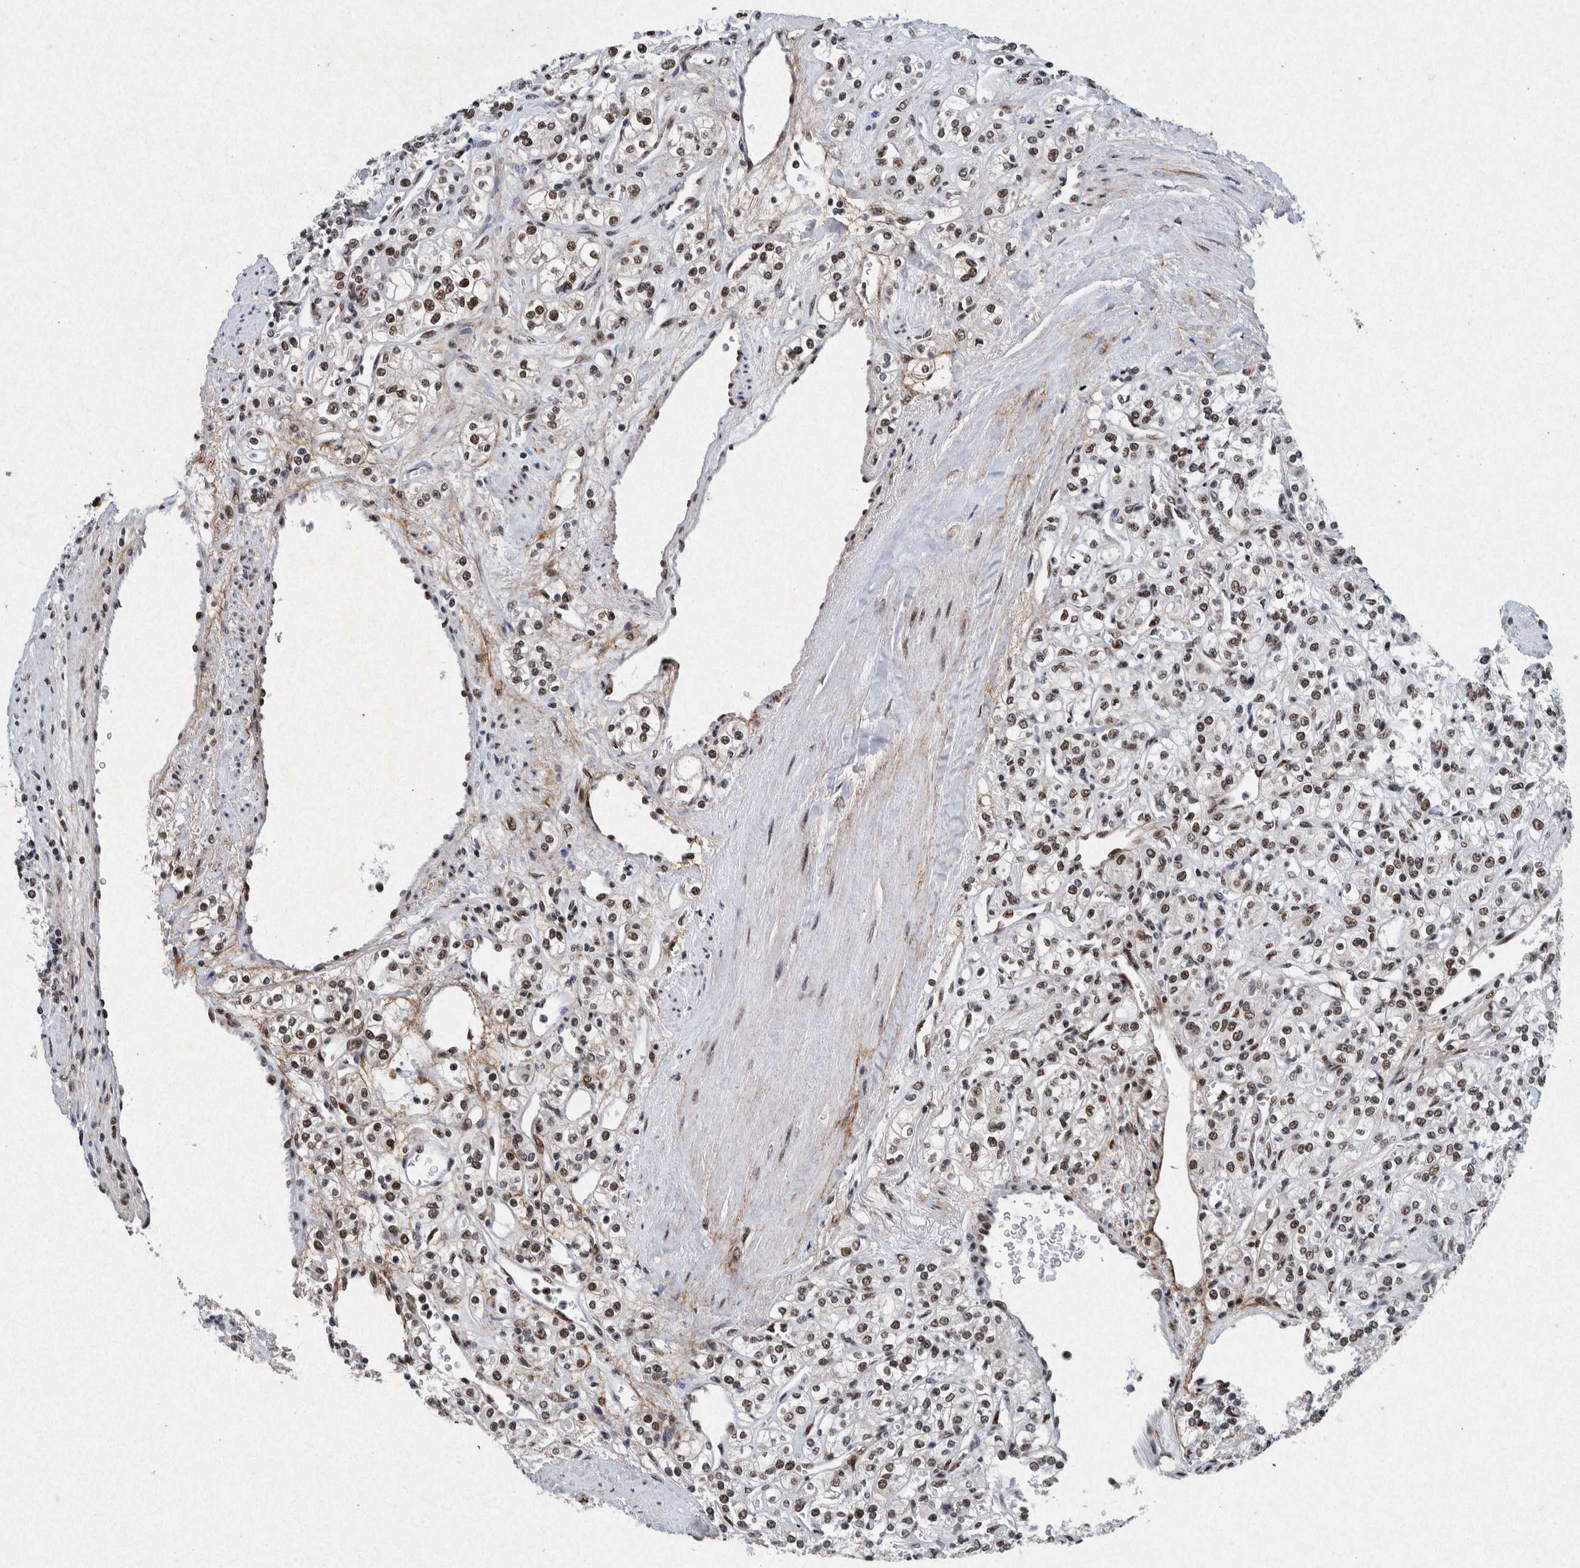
{"staining": {"intensity": "moderate", "quantity": ">75%", "location": "nuclear"}, "tissue": "renal cancer", "cell_type": "Tumor cells", "image_type": "cancer", "snomed": [{"axis": "morphology", "description": "Adenocarcinoma, NOS"}, {"axis": "topography", "description": "Kidney"}], "caption": "IHC of adenocarcinoma (renal) demonstrates medium levels of moderate nuclear positivity in approximately >75% of tumor cells. The staining is performed using DAB (3,3'-diaminobenzidine) brown chromogen to label protein expression. The nuclei are counter-stained blue using hematoxylin.", "gene": "TAF10", "patient": {"sex": "male", "age": 77}}